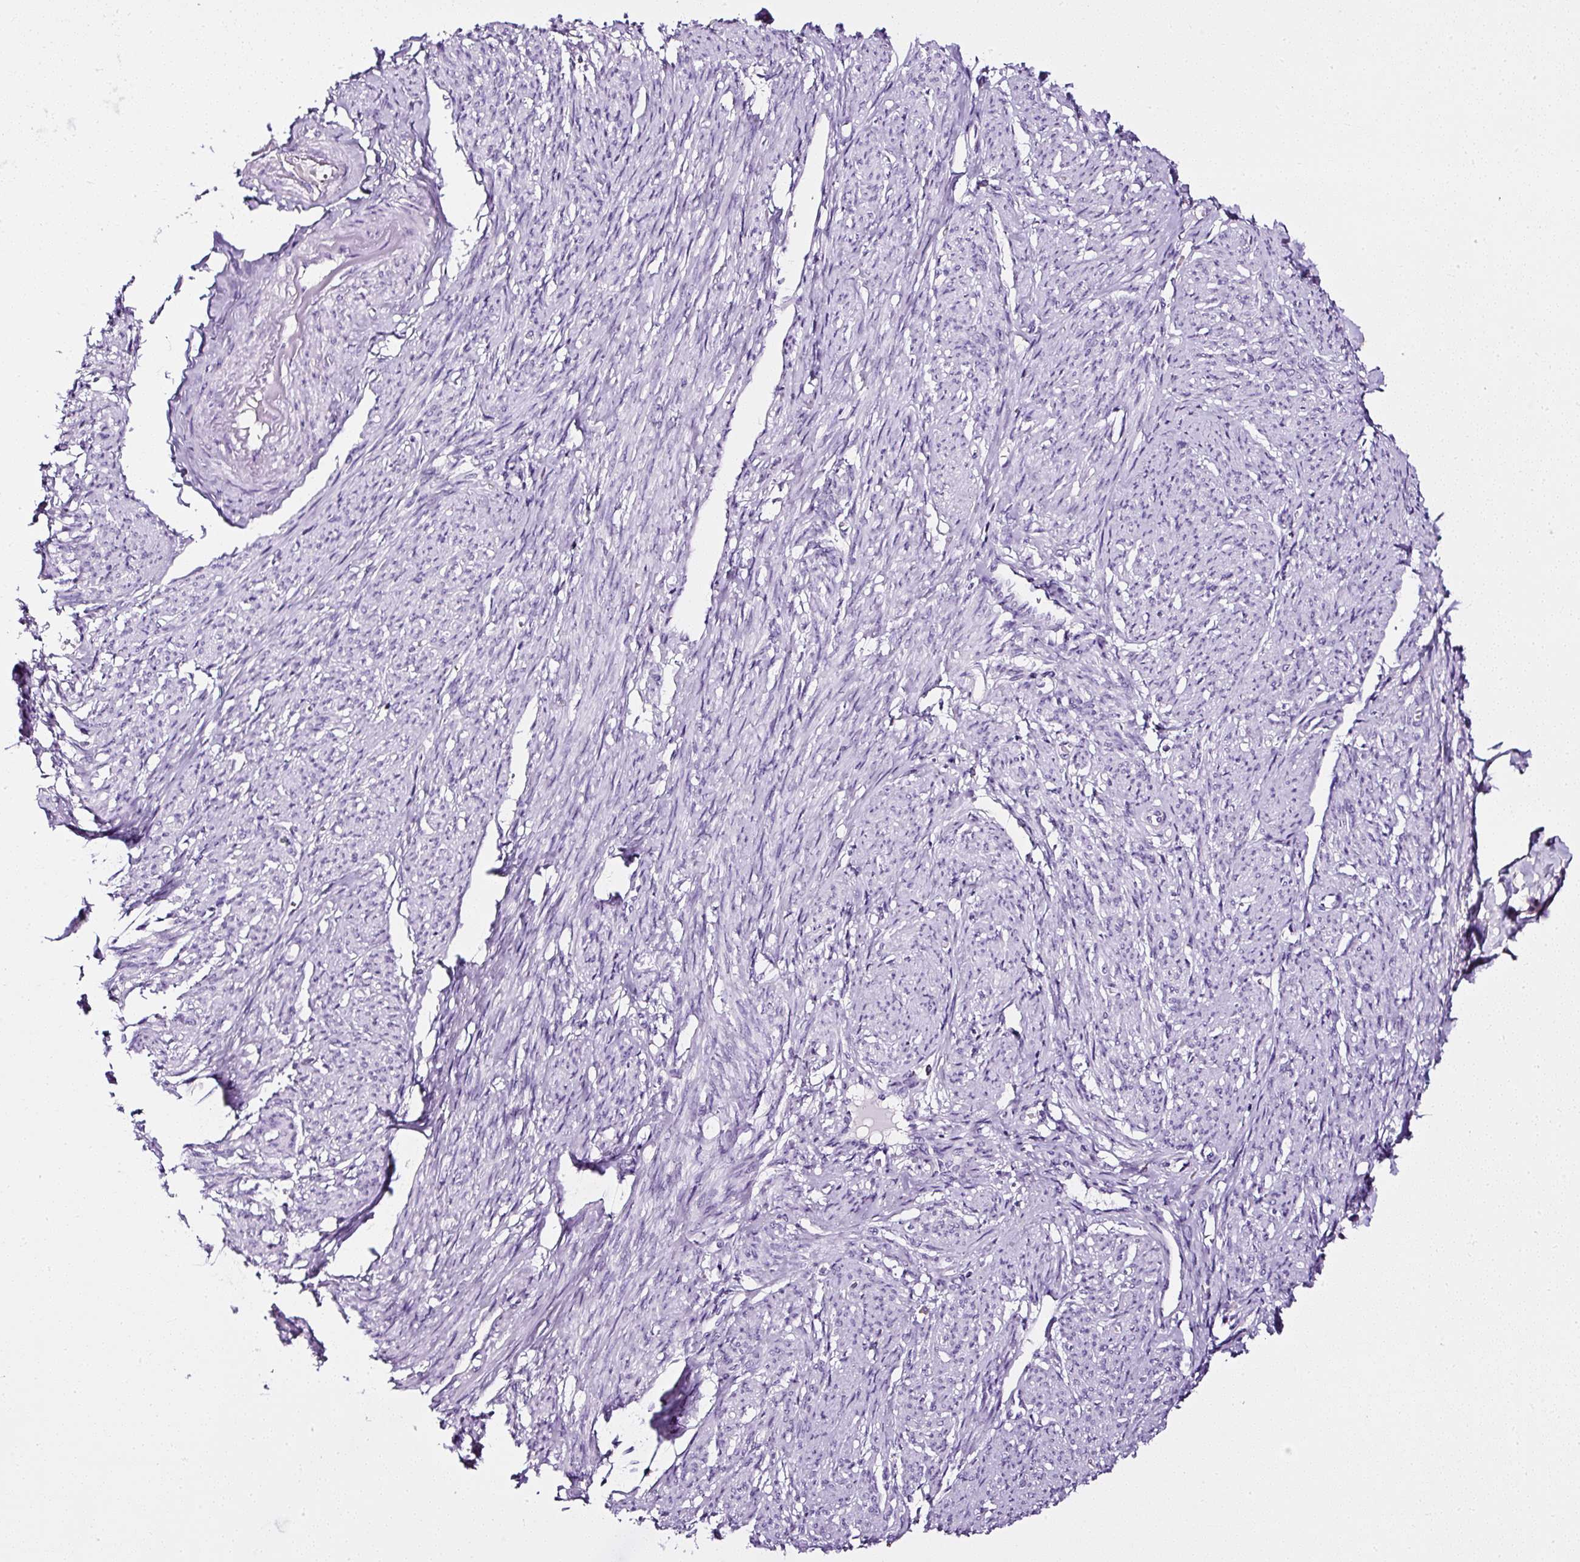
{"staining": {"intensity": "negative", "quantity": "none", "location": "none"}, "tissue": "smooth muscle", "cell_type": "Smooth muscle cells", "image_type": "normal", "snomed": [{"axis": "morphology", "description": "Normal tissue, NOS"}, {"axis": "topography", "description": "Smooth muscle"}], "caption": "DAB (3,3'-diaminobenzidine) immunohistochemical staining of benign smooth muscle exhibits no significant positivity in smooth muscle cells. (Brightfield microscopy of DAB IHC at high magnification).", "gene": "ATP2A1", "patient": {"sex": "female", "age": 65}}